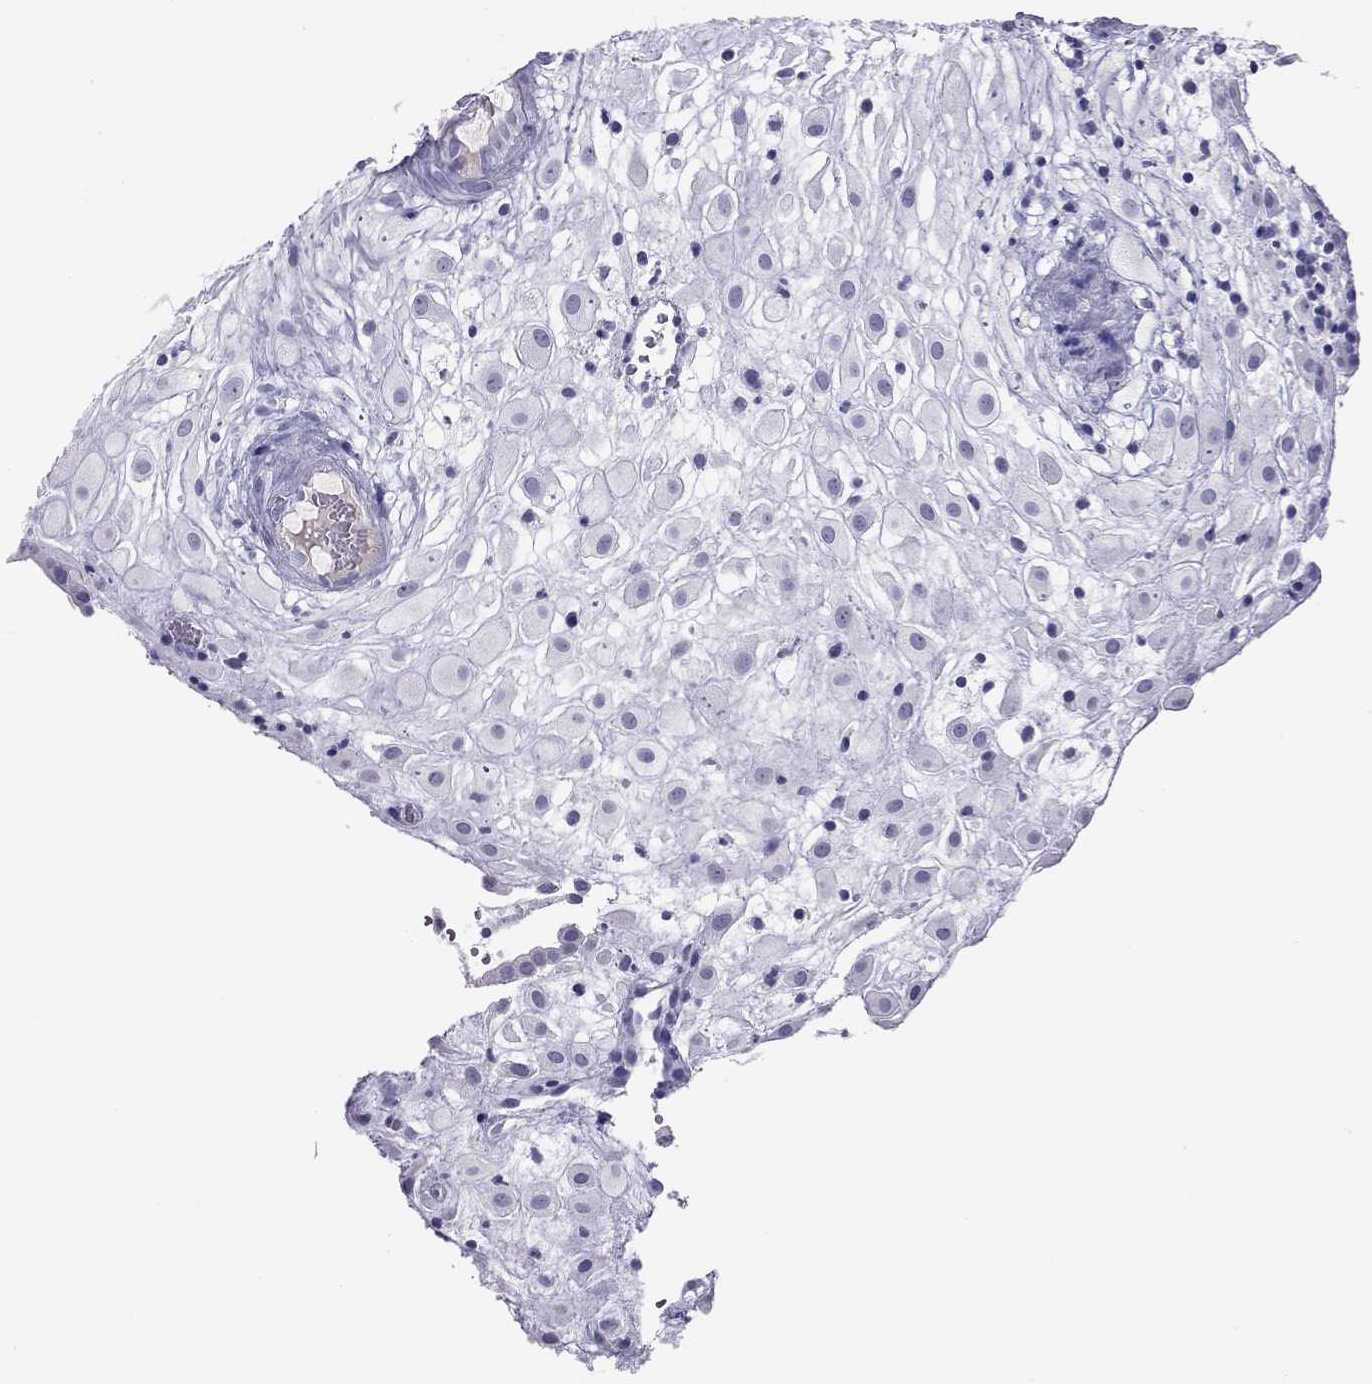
{"staining": {"intensity": "negative", "quantity": "none", "location": "none"}, "tissue": "placenta", "cell_type": "Decidual cells", "image_type": "normal", "snomed": [{"axis": "morphology", "description": "Normal tissue, NOS"}, {"axis": "topography", "description": "Placenta"}], "caption": "There is no significant positivity in decidual cells of placenta. (DAB IHC visualized using brightfield microscopy, high magnification).", "gene": "KLRG1", "patient": {"sex": "female", "age": 24}}